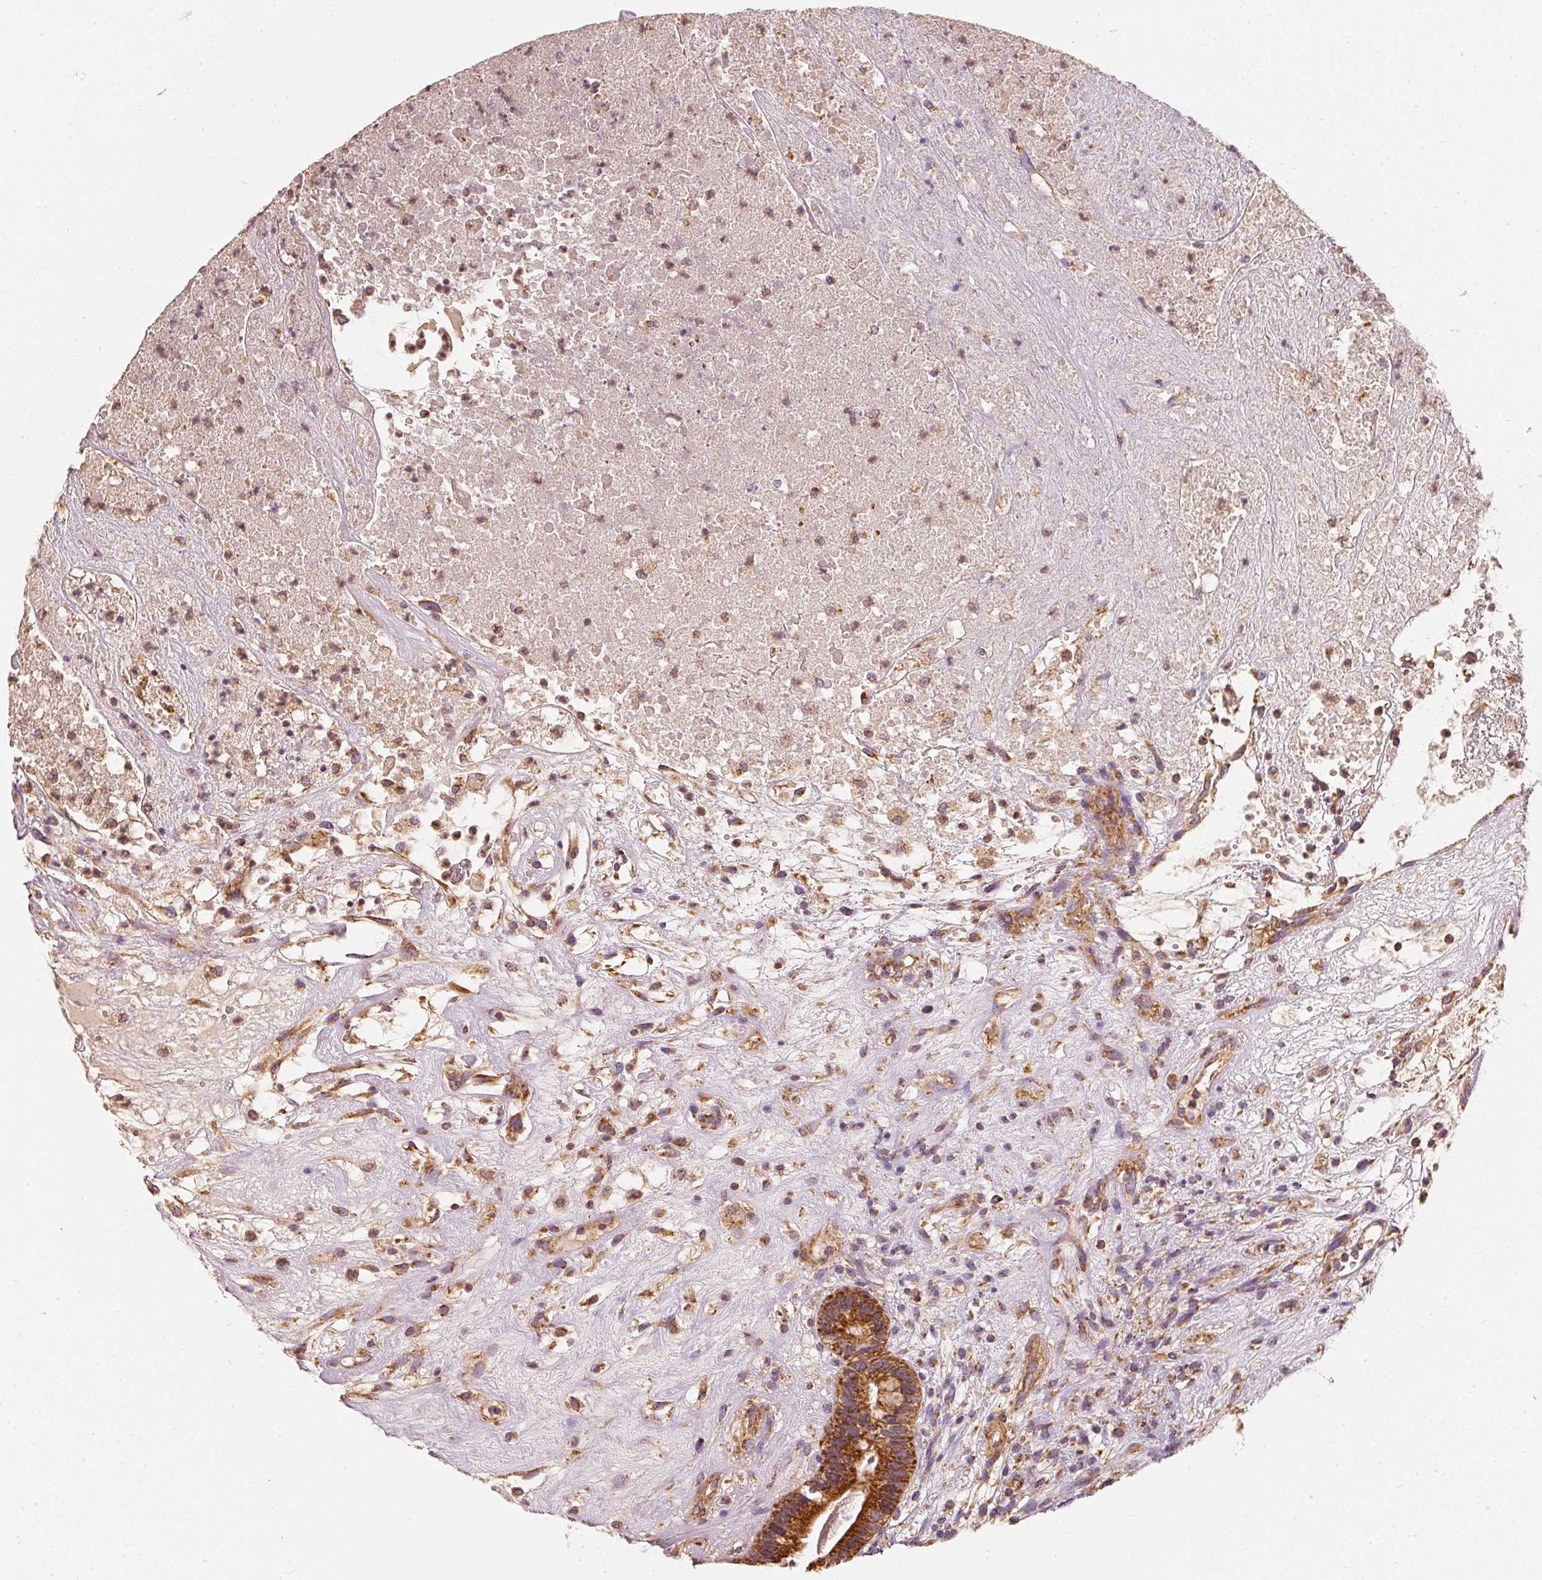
{"staining": {"intensity": "strong", "quantity": ">75%", "location": "cytoplasmic/membranous"}, "tissue": "testis cancer", "cell_type": "Tumor cells", "image_type": "cancer", "snomed": [{"axis": "morphology", "description": "Seminoma, NOS"}, {"axis": "morphology", "description": "Carcinoma, Embryonal, NOS"}, {"axis": "topography", "description": "Testis"}], "caption": "The micrograph displays a brown stain indicating the presence of a protein in the cytoplasmic/membranous of tumor cells in testis cancer (embryonal carcinoma).", "gene": "TOMM40", "patient": {"sex": "male", "age": 41}}